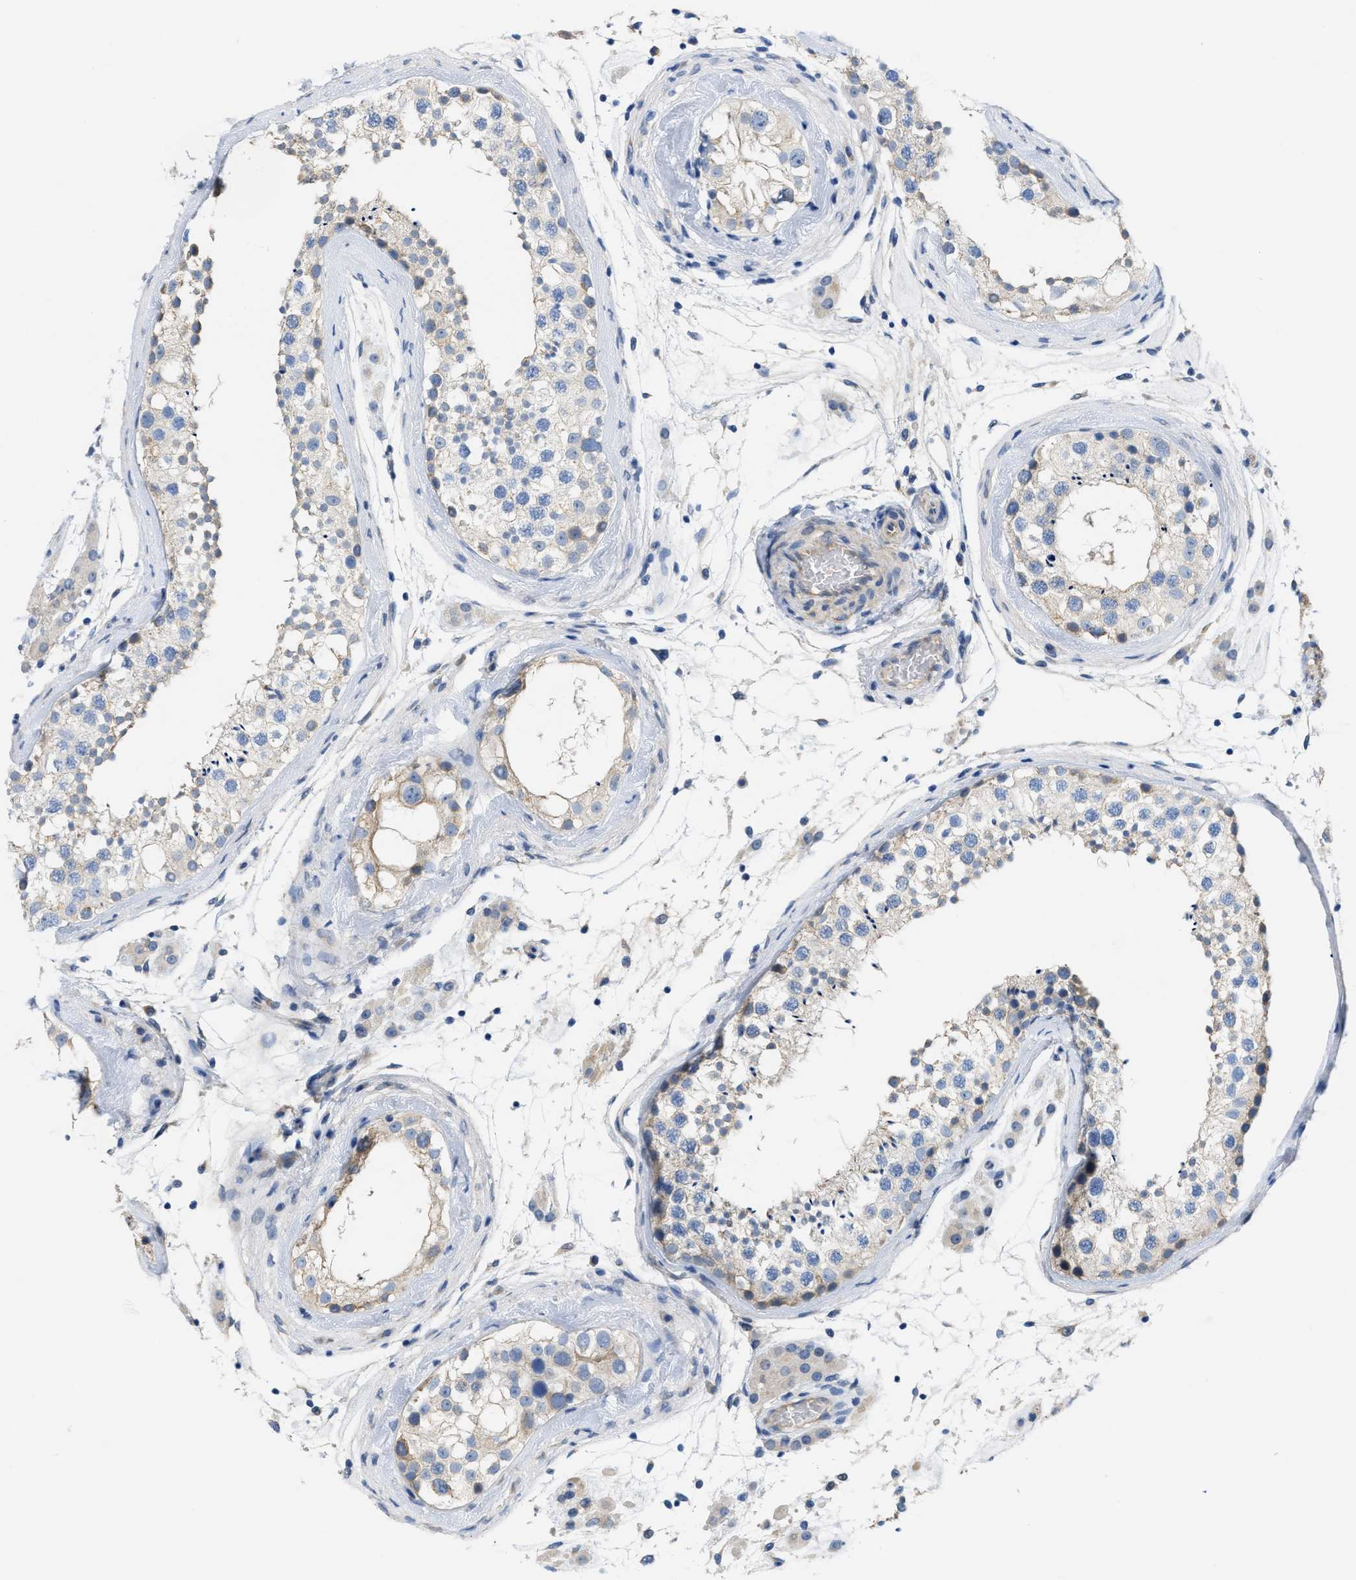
{"staining": {"intensity": "weak", "quantity": "<25%", "location": "cytoplasmic/membranous"}, "tissue": "testis", "cell_type": "Cells in seminiferous ducts", "image_type": "normal", "snomed": [{"axis": "morphology", "description": "Normal tissue, NOS"}, {"axis": "topography", "description": "Testis"}], "caption": "This is an immunohistochemistry (IHC) micrograph of normal human testis. There is no staining in cells in seminiferous ducts.", "gene": "CPA2", "patient": {"sex": "male", "age": 46}}